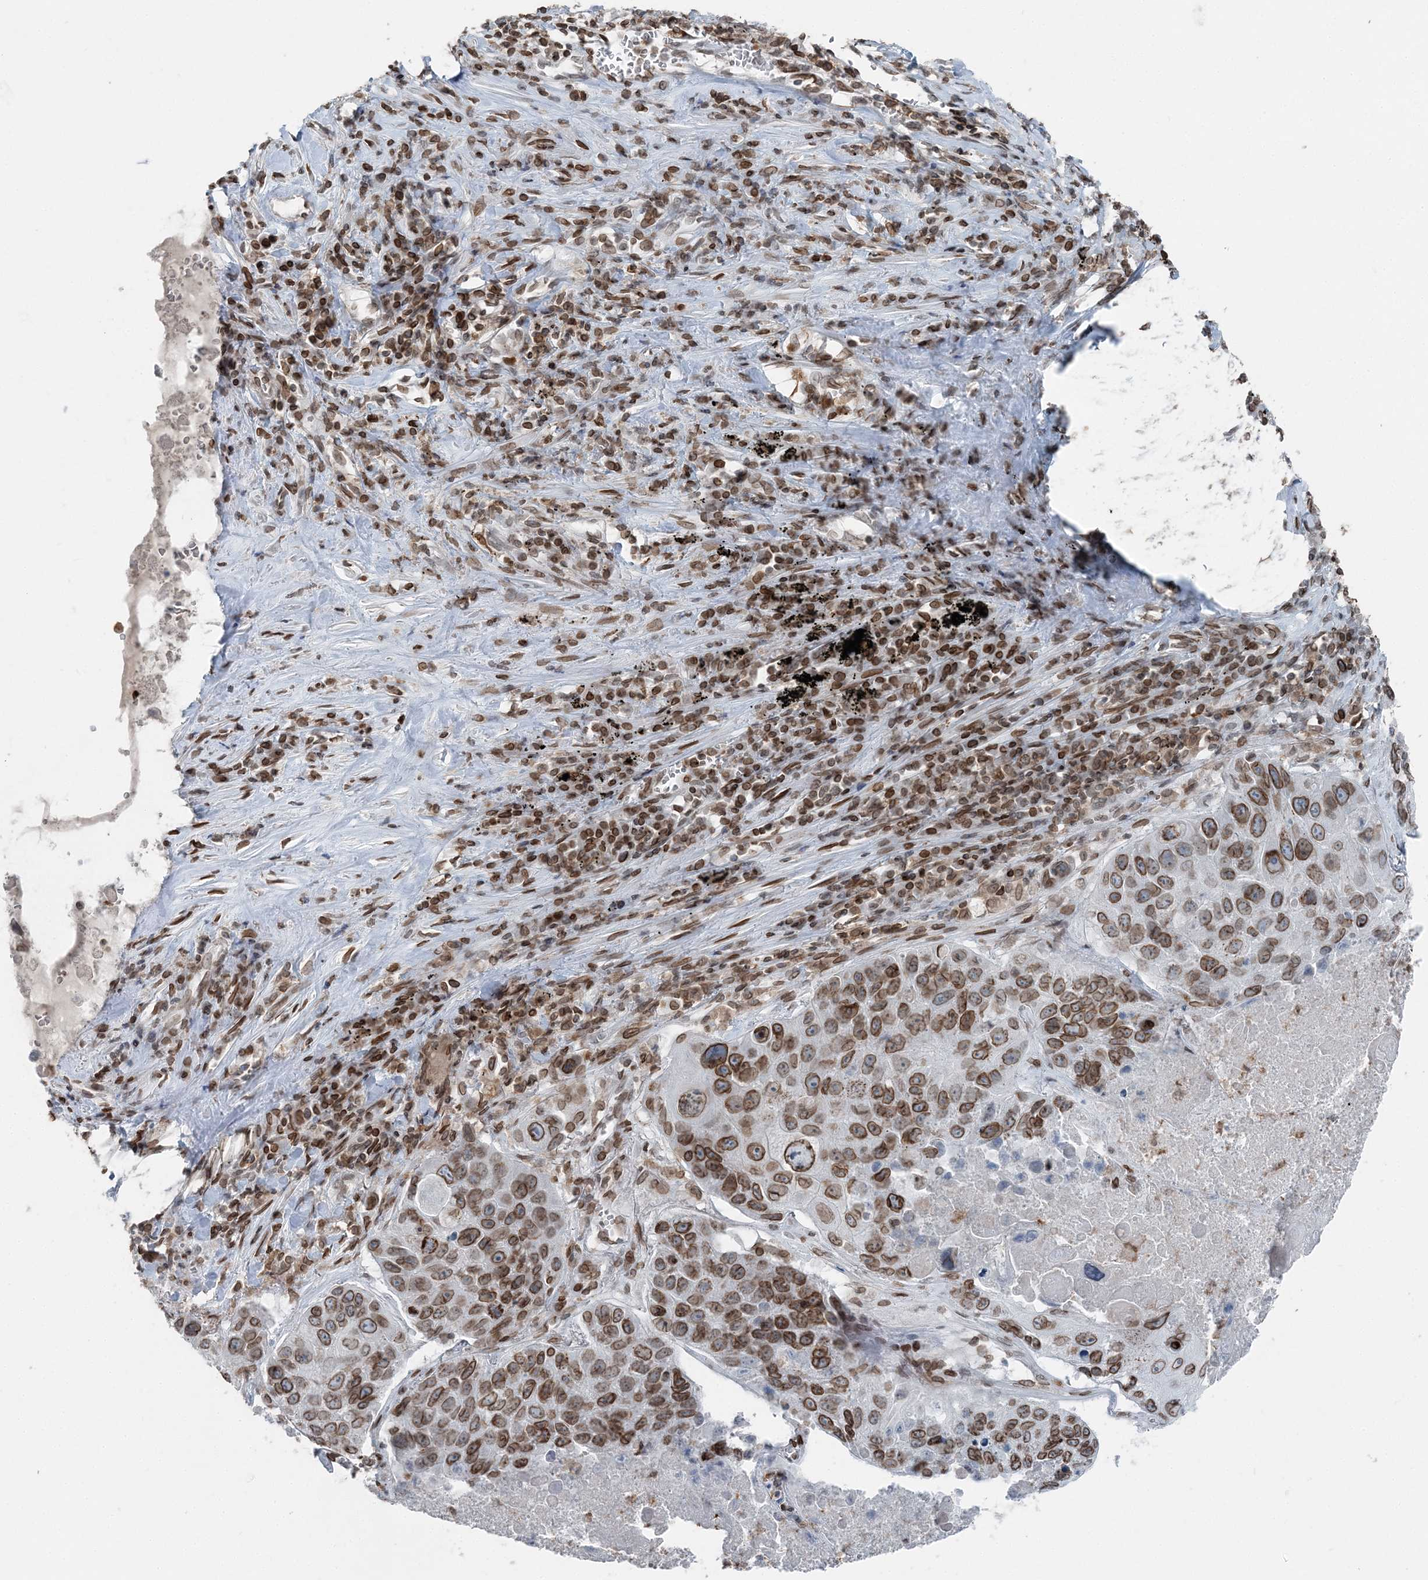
{"staining": {"intensity": "moderate", "quantity": ">75%", "location": "cytoplasmic/membranous,nuclear"}, "tissue": "lung cancer", "cell_type": "Tumor cells", "image_type": "cancer", "snomed": [{"axis": "morphology", "description": "Squamous cell carcinoma, NOS"}, {"axis": "topography", "description": "Lung"}], "caption": "This photomicrograph displays IHC staining of human lung cancer, with medium moderate cytoplasmic/membranous and nuclear staining in approximately >75% of tumor cells.", "gene": "GJD4", "patient": {"sex": "male", "age": 61}}